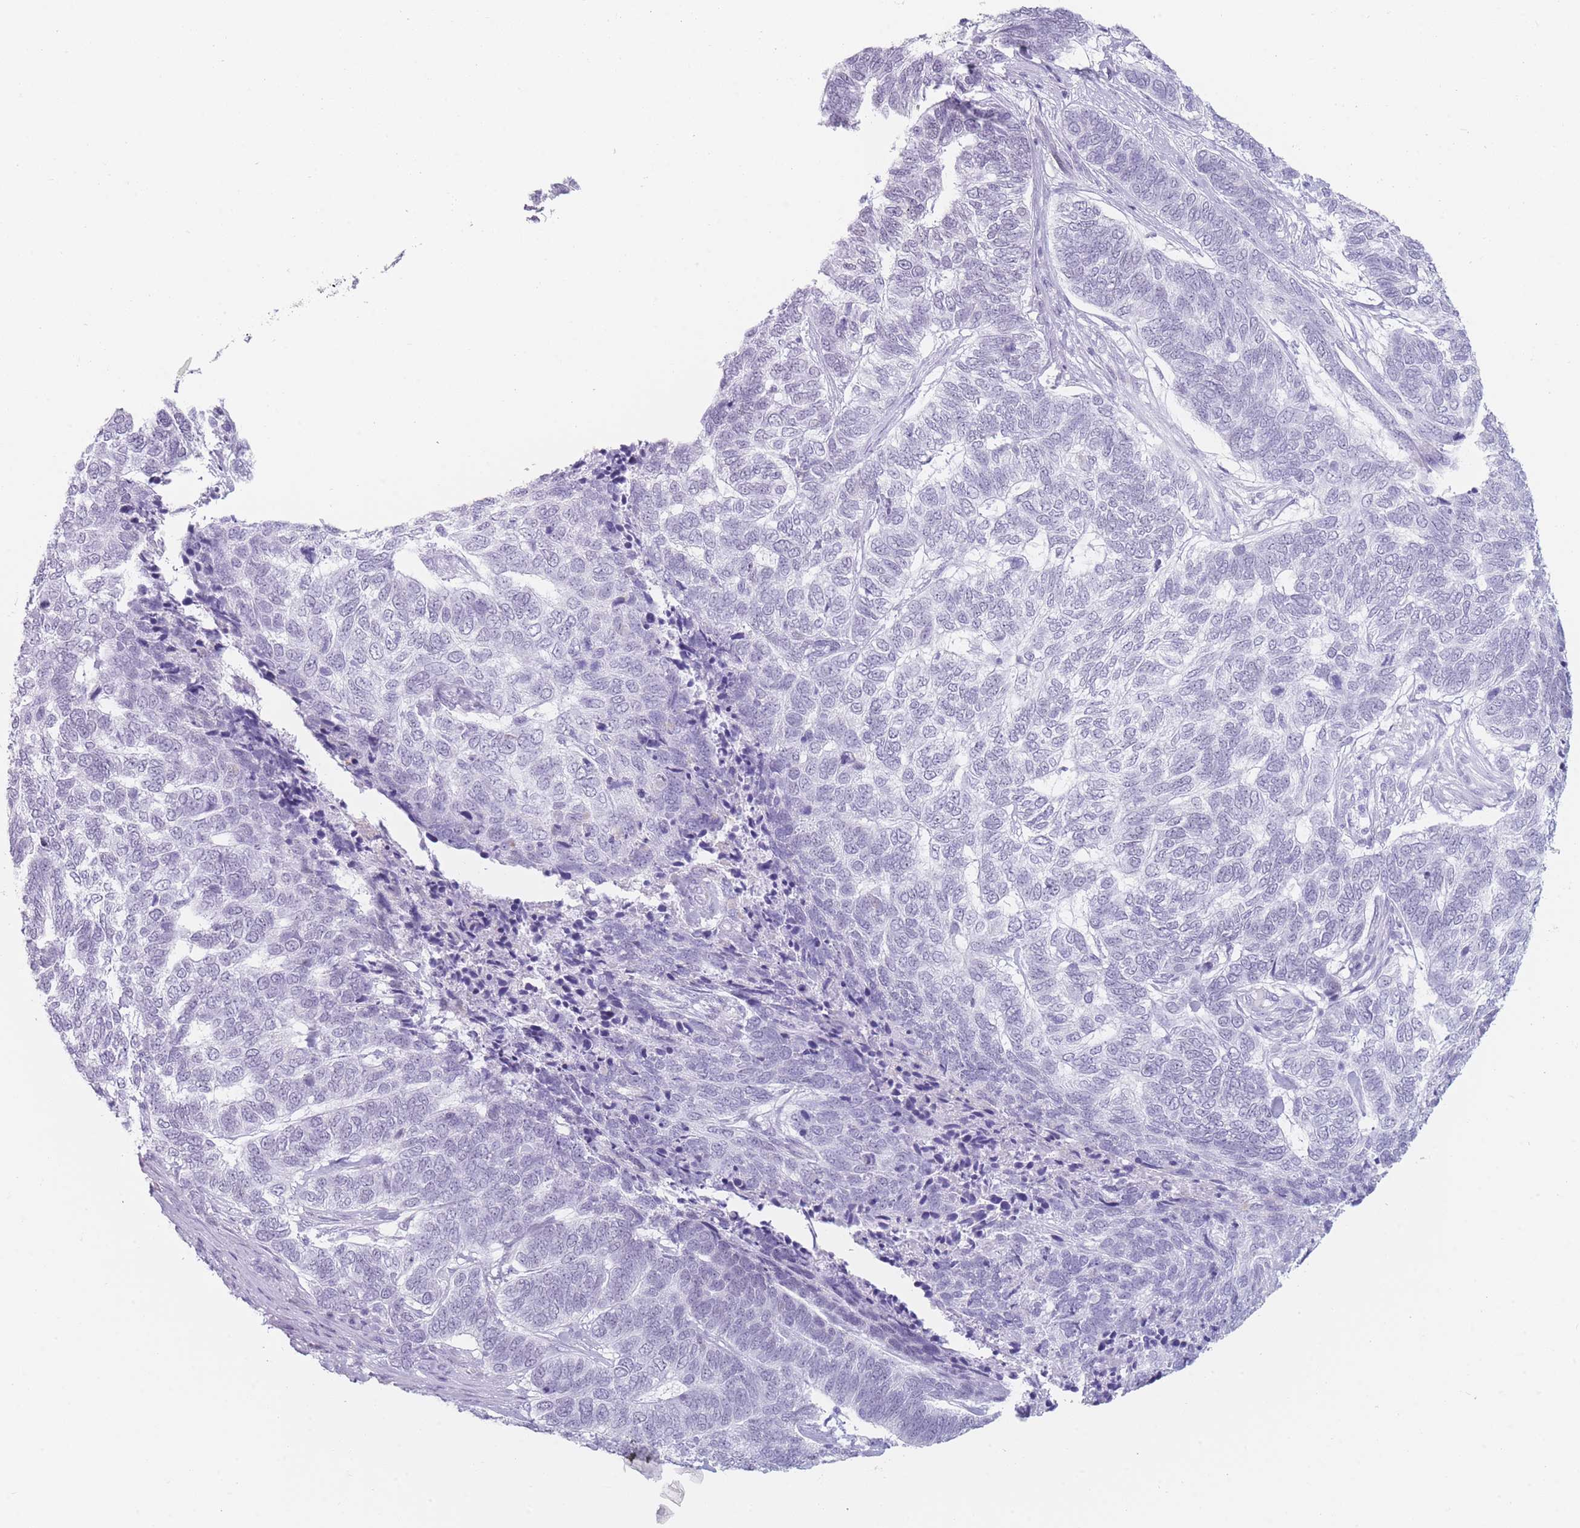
{"staining": {"intensity": "negative", "quantity": "none", "location": "none"}, "tissue": "skin cancer", "cell_type": "Tumor cells", "image_type": "cancer", "snomed": [{"axis": "morphology", "description": "Basal cell carcinoma"}, {"axis": "topography", "description": "Skin"}], "caption": "The photomicrograph demonstrates no significant expression in tumor cells of basal cell carcinoma (skin).", "gene": "IFNA6", "patient": {"sex": "female", "age": 65}}